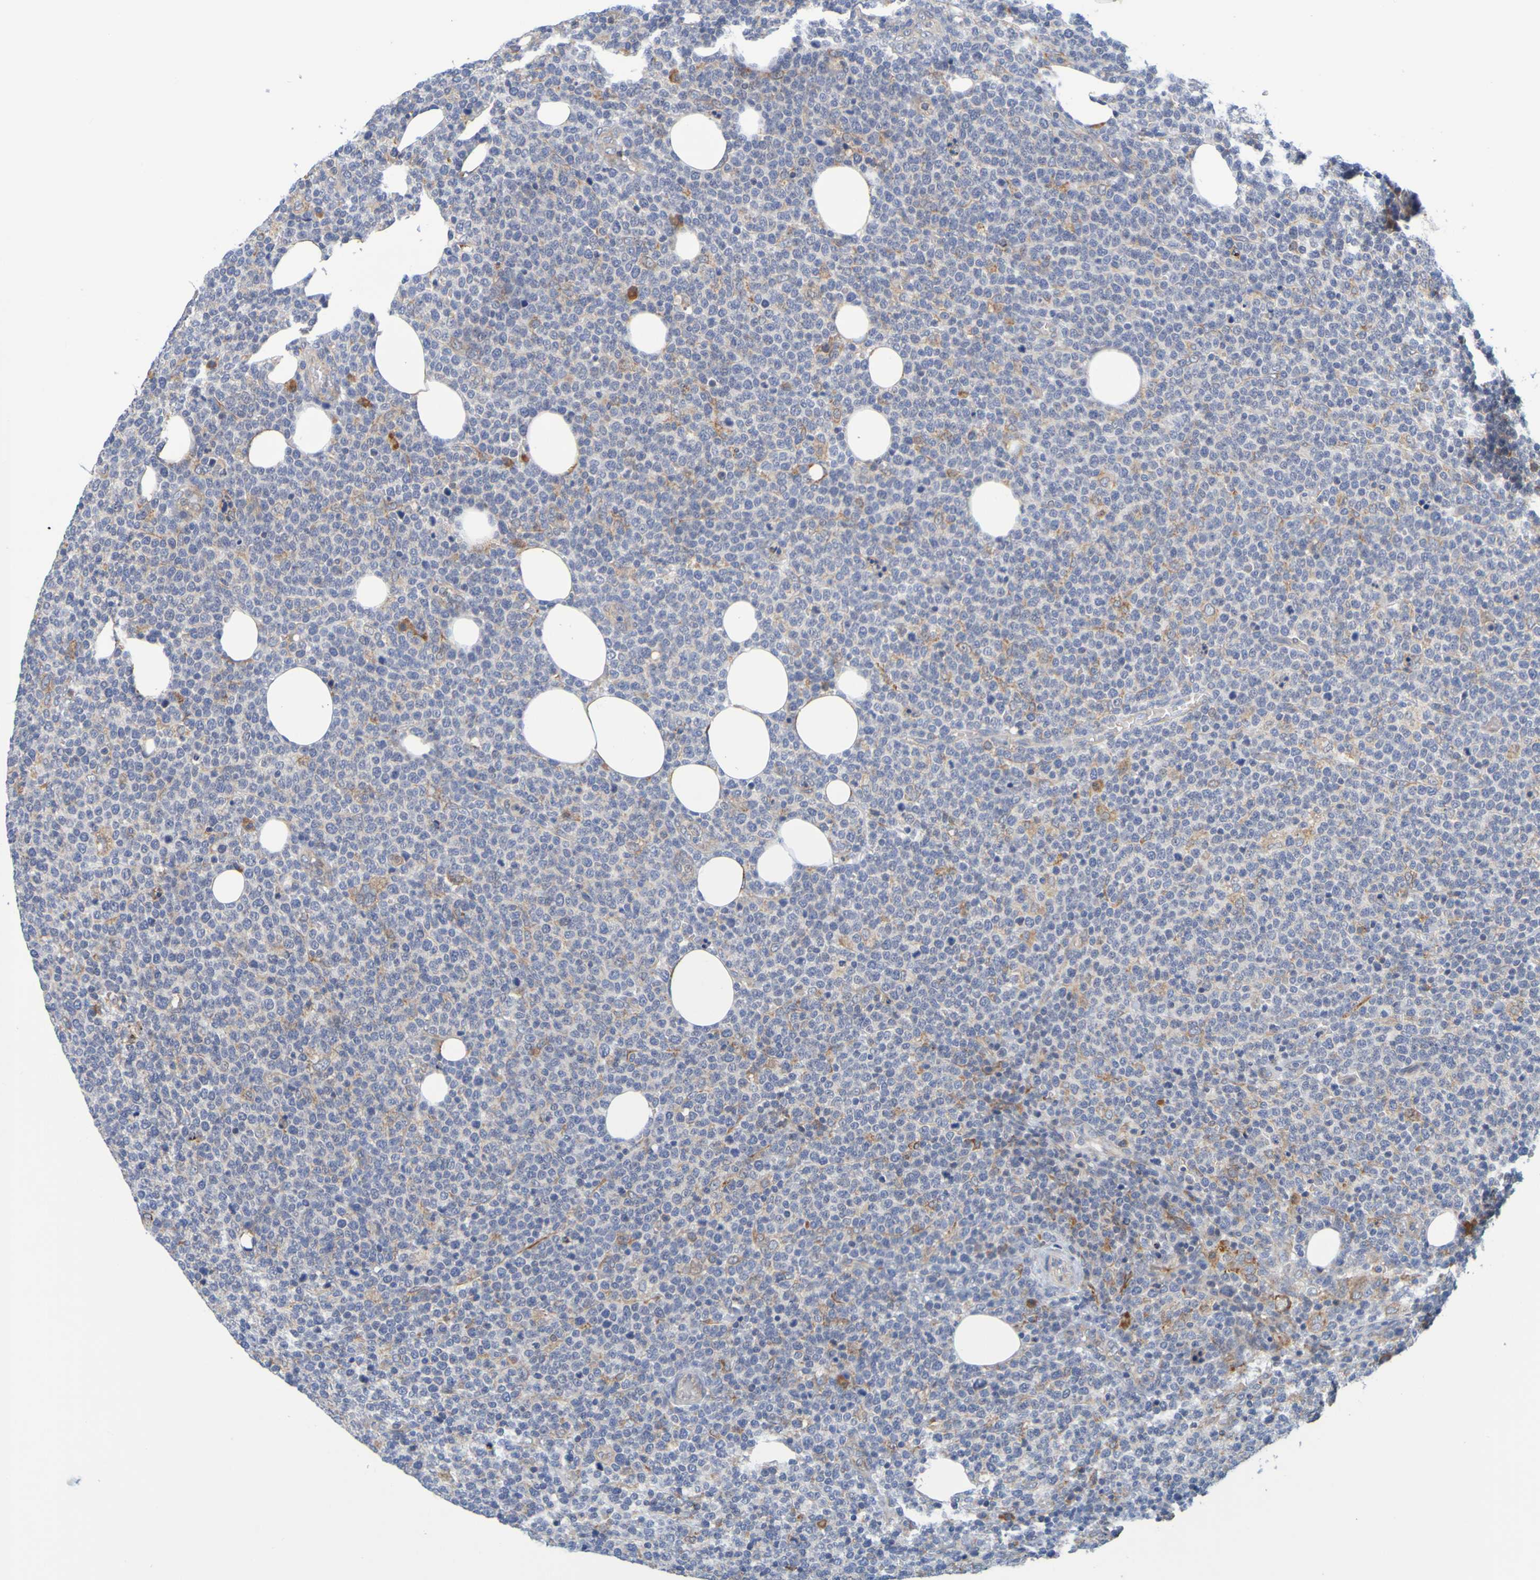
{"staining": {"intensity": "negative", "quantity": "none", "location": "none"}, "tissue": "lymphoma", "cell_type": "Tumor cells", "image_type": "cancer", "snomed": [{"axis": "morphology", "description": "Malignant lymphoma, non-Hodgkin's type, High grade"}, {"axis": "topography", "description": "Lymph node"}], "caption": "Immunohistochemical staining of lymphoma reveals no significant expression in tumor cells. (Stains: DAB (3,3'-diaminobenzidine) immunohistochemistry with hematoxylin counter stain, Microscopy: brightfield microscopy at high magnification).", "gene": "SIL1", "patient": {"sex": "male", "age": 61}}